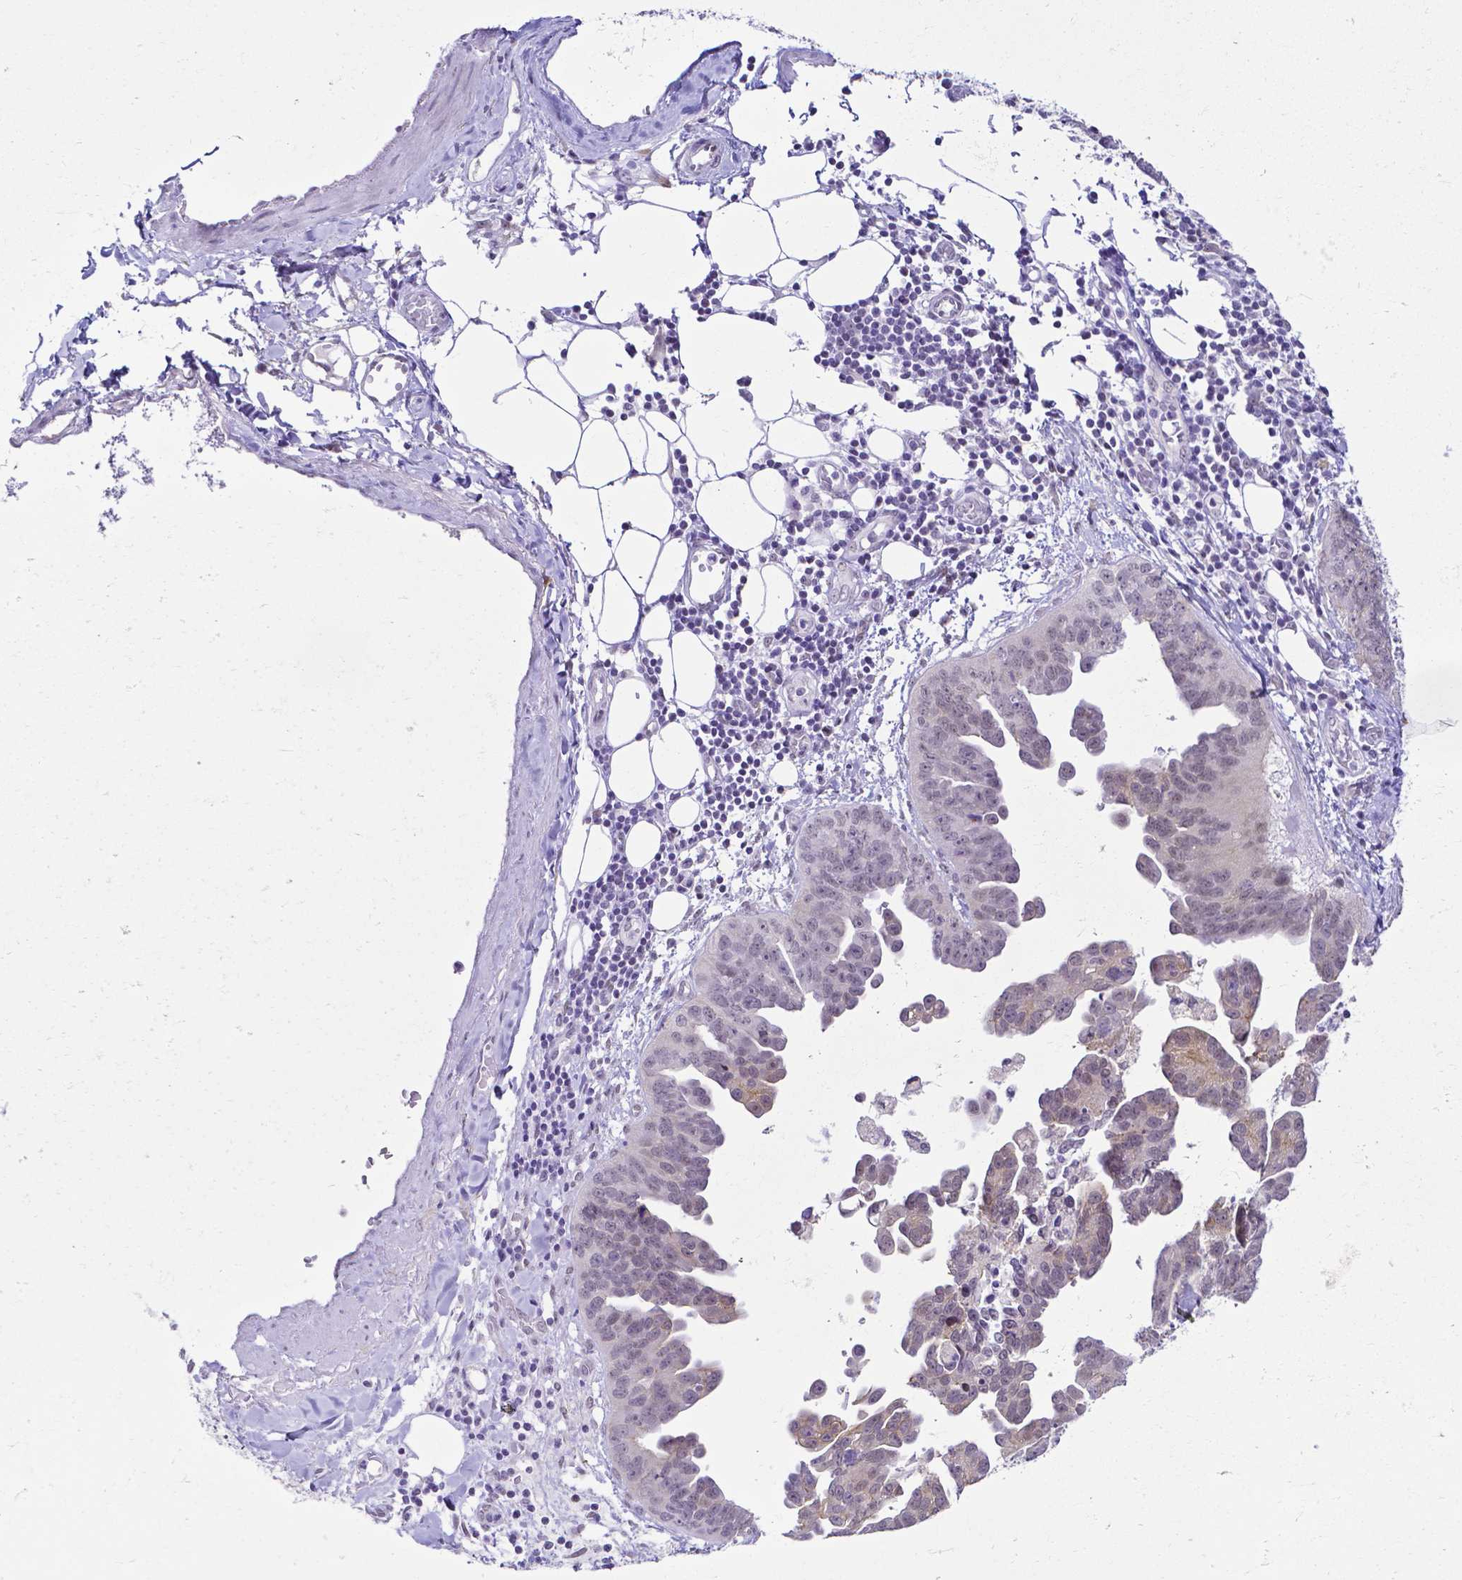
{"staining": {"intensity": "negative", "quantity": "none", "location": "none"}, "tissue": "ovarian cancer", "cell_type": "Tumor cells", "image_type": "cancer", "snomed": [{"axis": "morphology", "description": "Cystadenocarcinoma, serous, NOS"}, {"axis": "topography", "description": "Ovary"}], "caption": "Immunohistochemistry of human ovarian cancer reveals no expression in tumor cells.", "gene": "FAM83G", "patient": {"sex": "female", "age": 75}}